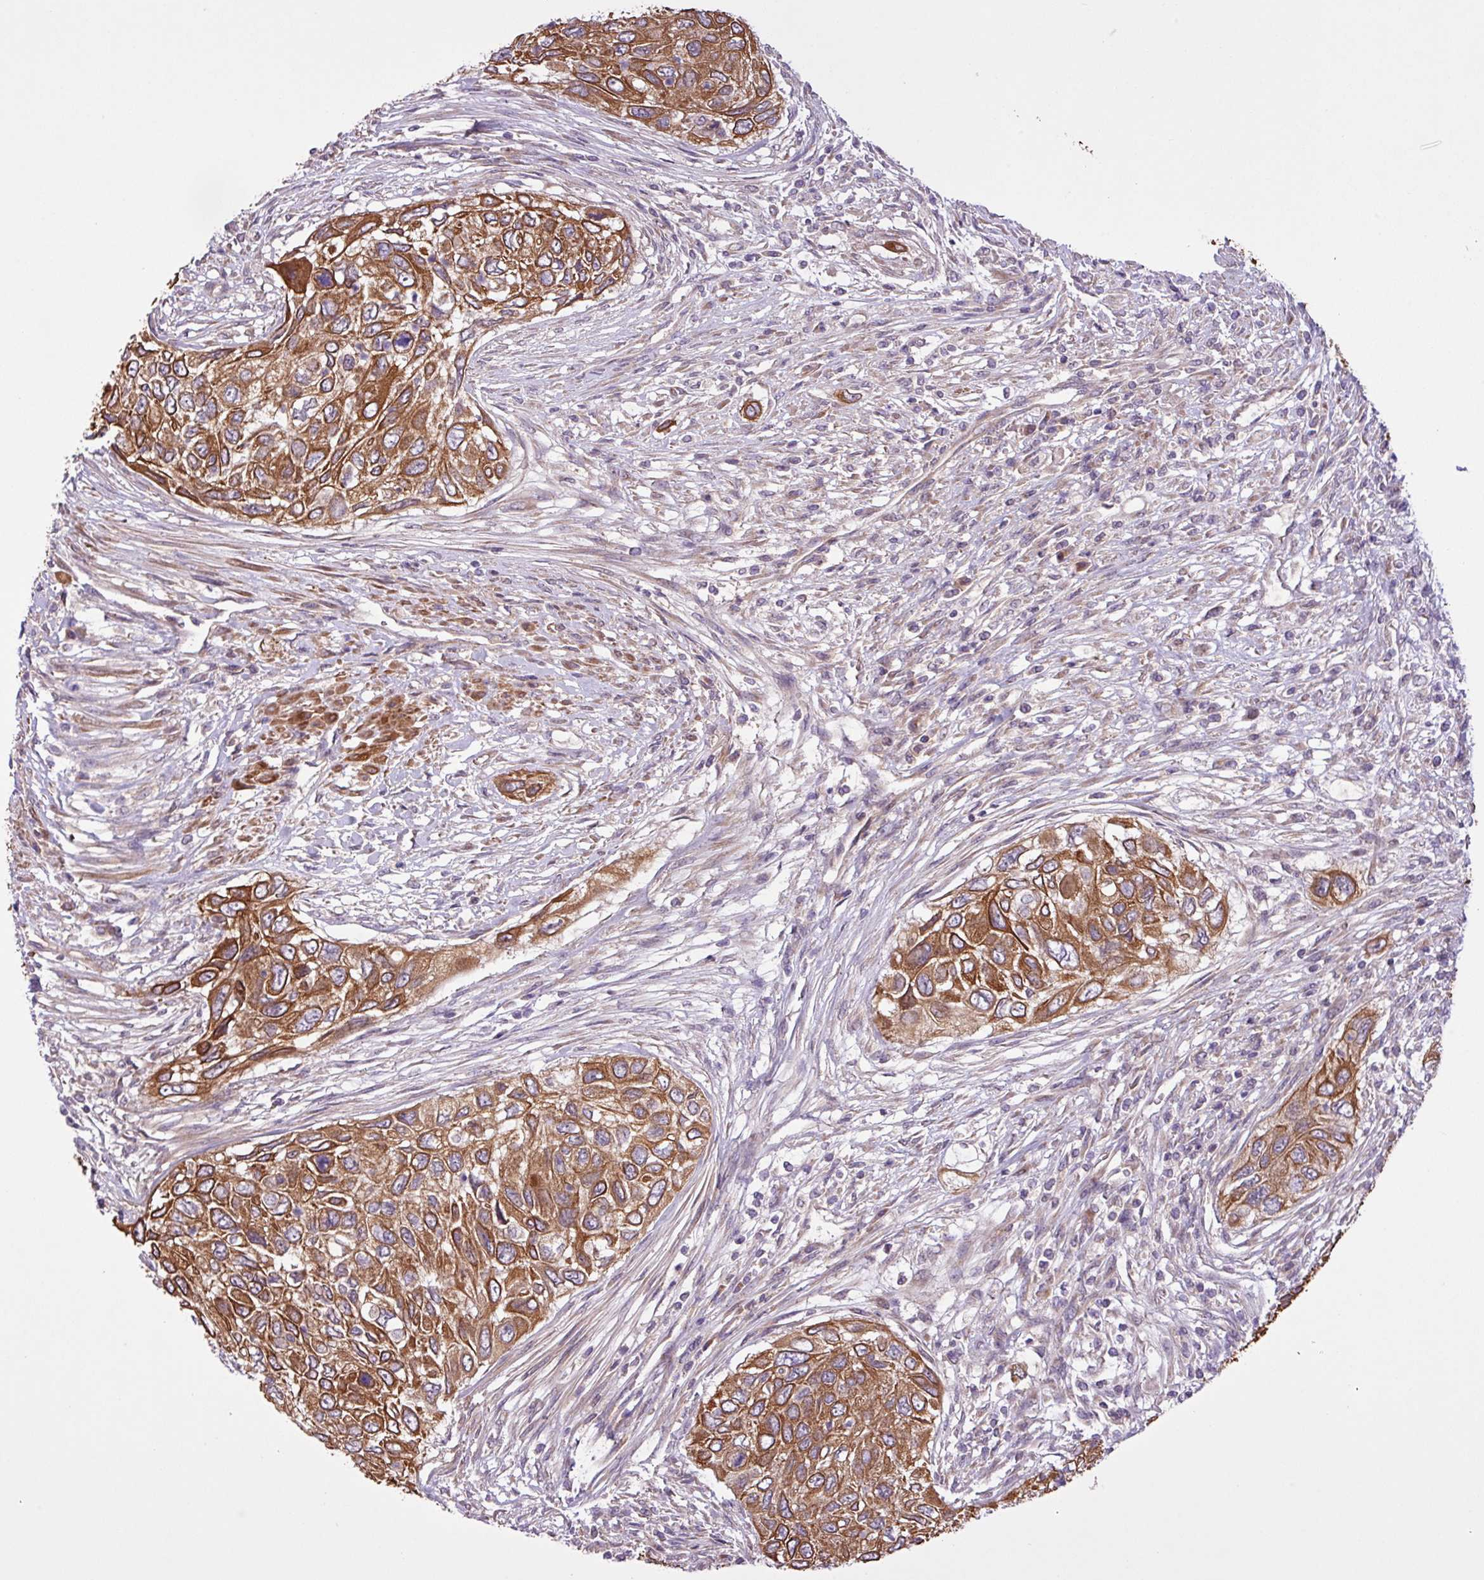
{"staining": {"intensity": "moderate", "quantity": ">75%", "location": "cytoplasmic/membranous"}, "tissue": "urothelial cancer", "cell_type": "Tumor cells", "image_type": "cancer", "snomed": [{"axis": "morphology", "description": "Urothelial carcinoma, High grade"}, {"axis": "topography", "description": "Urinary bladder"}], "caption": "Immunohistochemical staining of high-grade urothelial carcinoma reveals medium levels of moderate cytoplasmic/membranous positivity in about >75% of tumor cells.", "gene": "TIMM10B", "patient": {"sex": "female", "age": 60}}